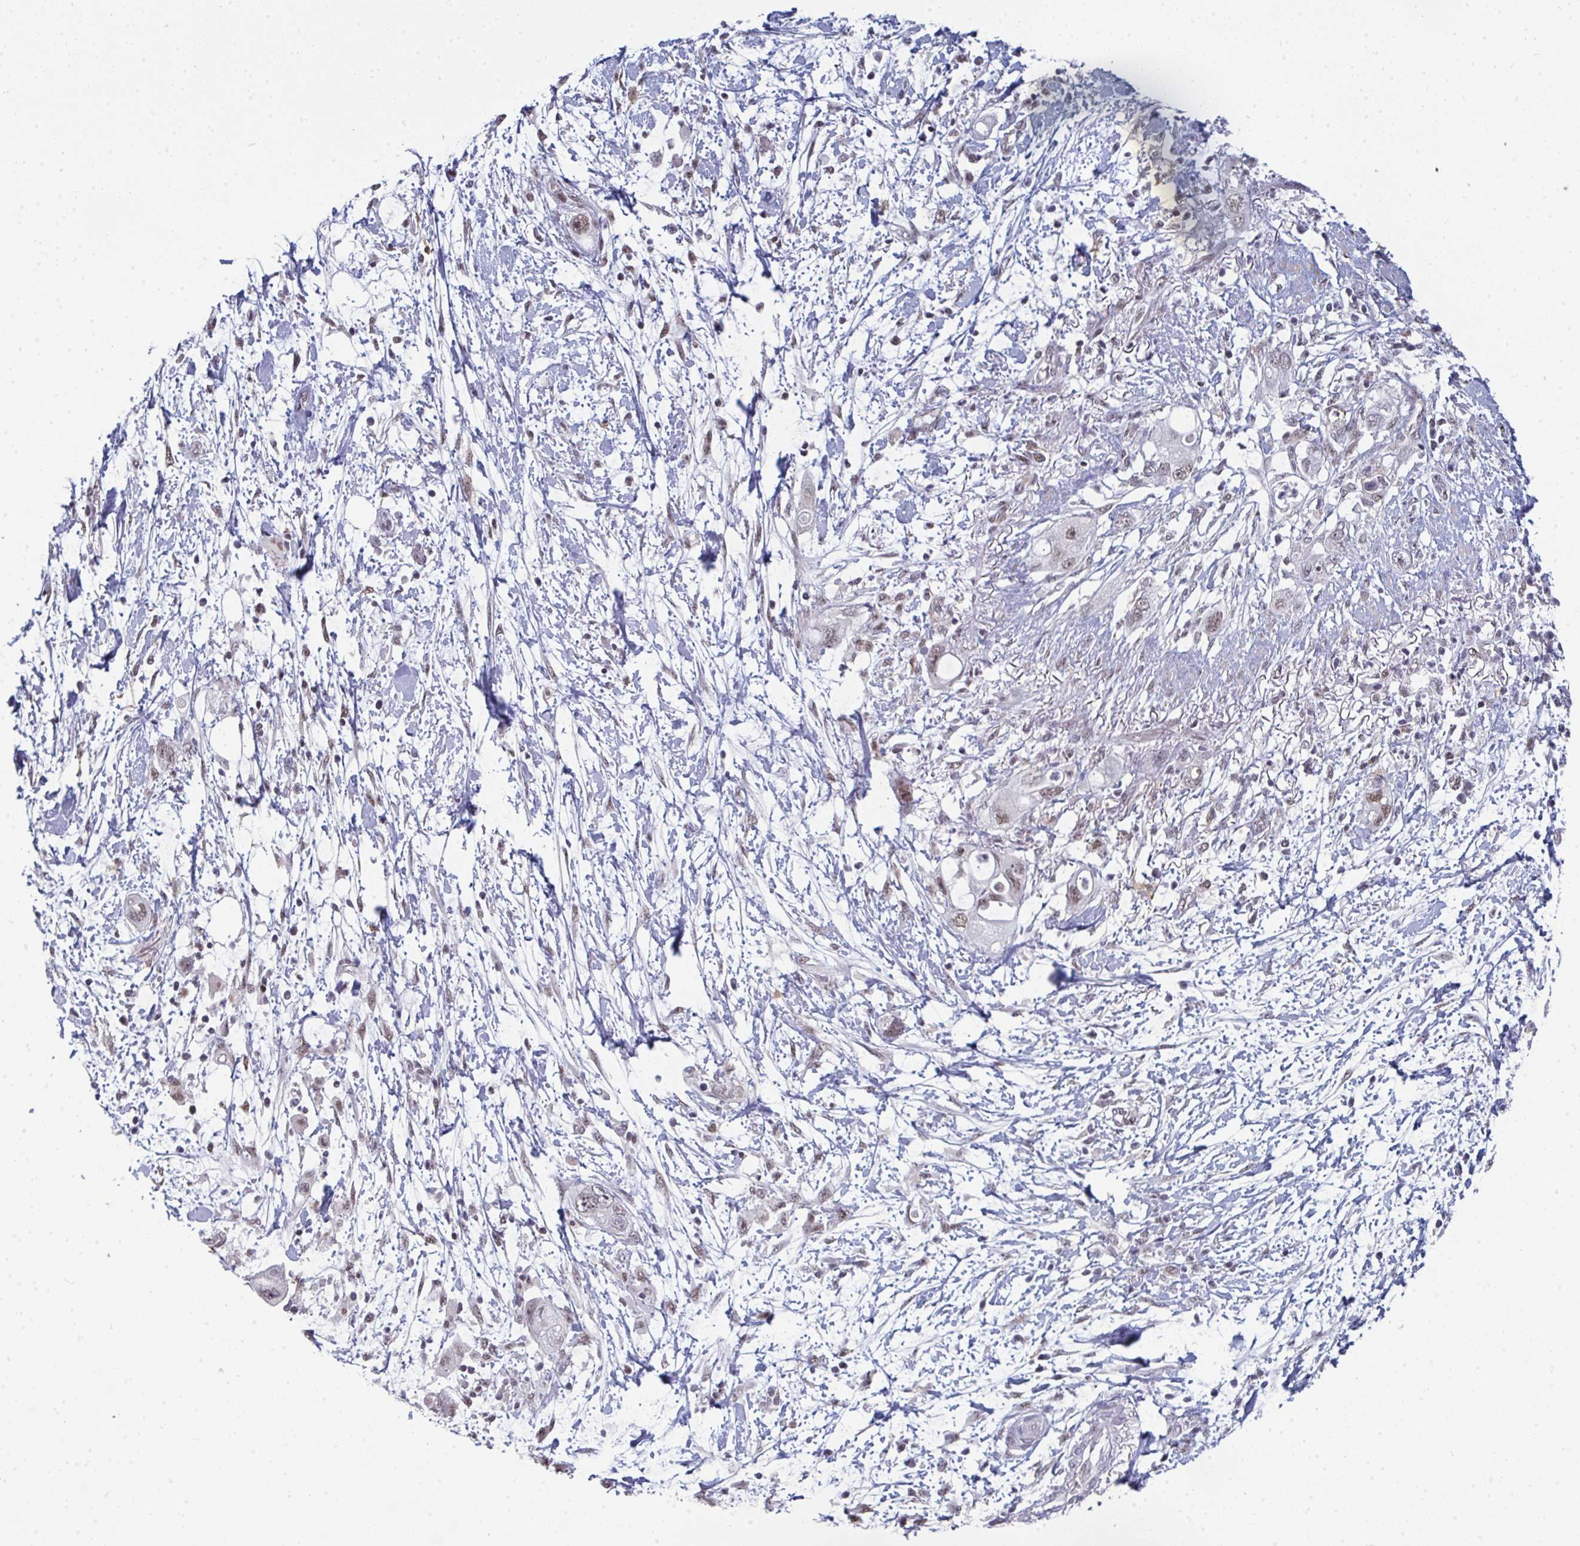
{"staining": {"intensity": "moderate", "quantity": ">75%", "location": "nuclear"}, "tissue": "pancreatic cancer", "cell_type": "Tumor cells", "image_type": "cancer", "snomed": [{"axis": "morphology", "description": "Adenocarcinoma, NOS"}, {"axis": "topography", "description": "Pancreas"}], "caption": "Immunohistochemistry (IHC) (DAB) staining of adenocarcinoma (pancreatic) shows moderate nuclear protein expression in about >75% of tumor cells.", "gene": "ATF1", "patient": {"sex": "female", "age": 72}}